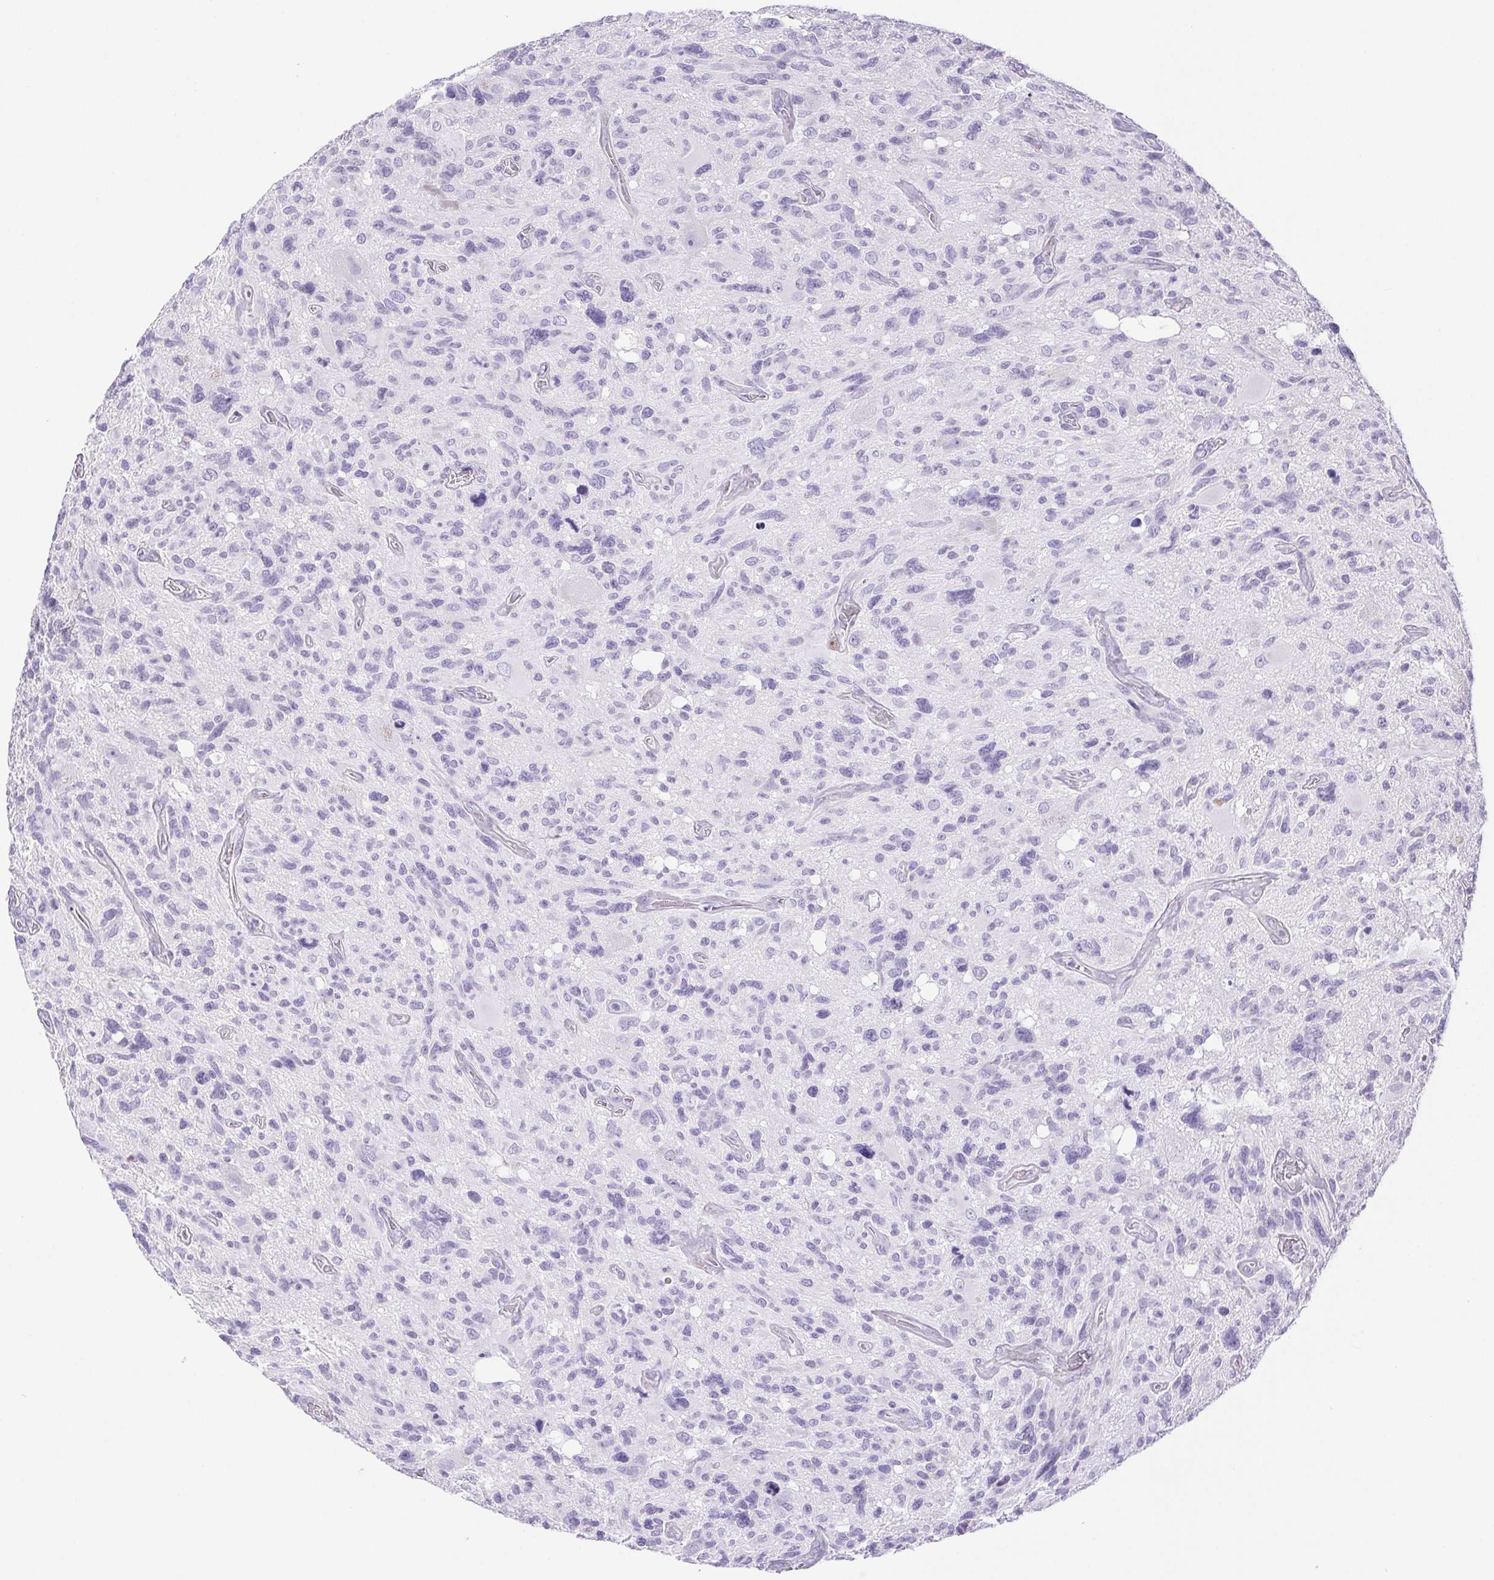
{"staining": {"intensity": "negative", "quantity": "none", "location": "none"}, "tissue": "glioma", "cell_type": "Tumor cells", "image_type": "cancer", "snomed": [{"axis": "morphology", "description": "Glioma, malignant, High grade"}, {"axis": "topography", "description": "Brain"}], "caption": "Tumor cells show no significant protein expression in glioma.", "gene": "PAPPA2", "patient": {"sex": "male", "age": 49}}